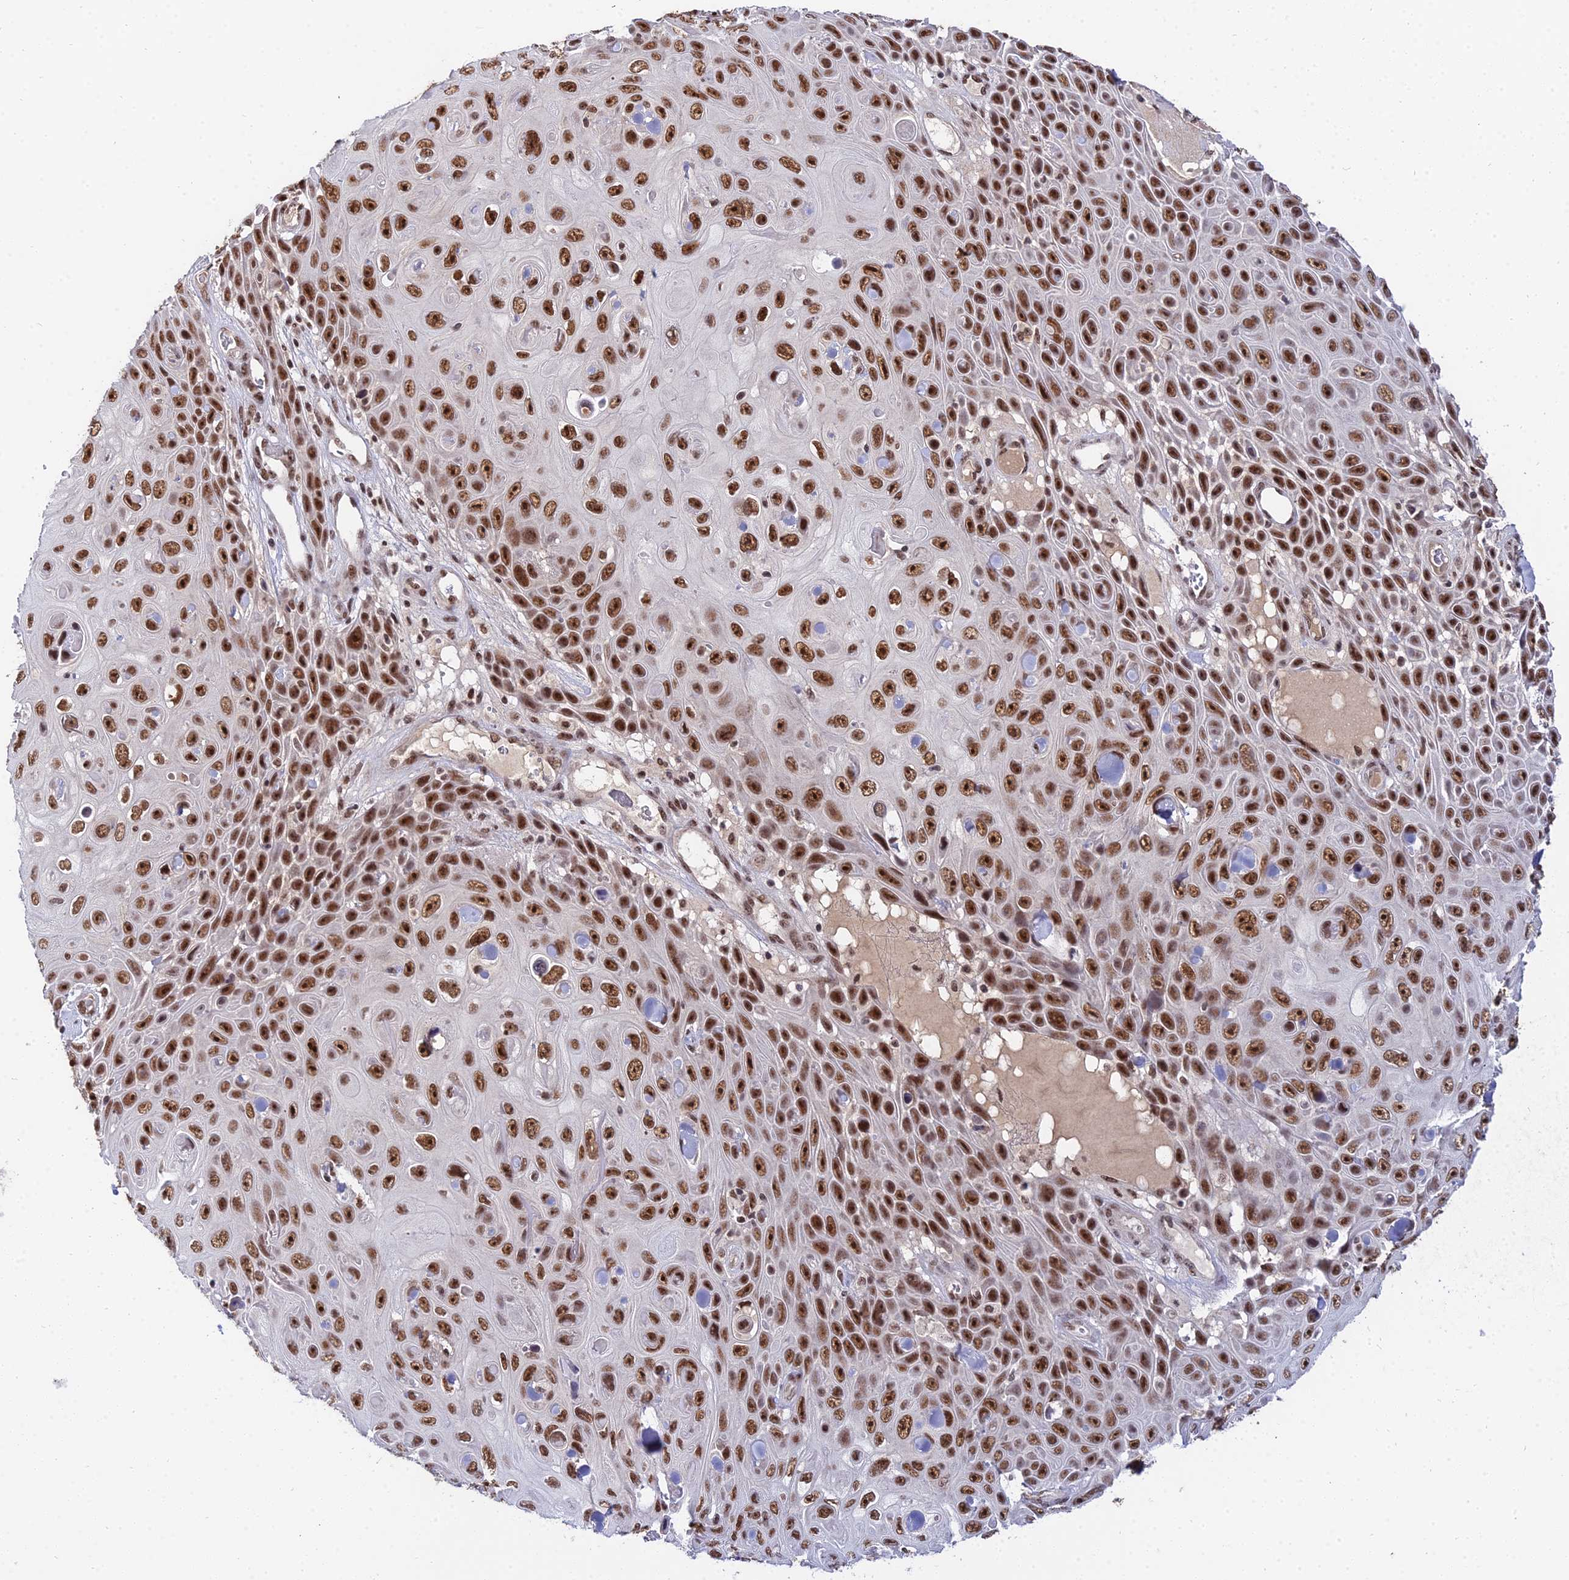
{"staining": {"intensity": "strong", "quantity": ">75%", "location": "nuclear"}, "tissue": "skin cancer", "cell_type": "Tumor cells", "image_type": "cancer", "snomed": [{"axis": "morphology", "description": "Squamous cell carcinoma, NOS"}, {"axis": "topography", "description": "Skin"}], "caption": "Immunohistochemistry of human skin squamous cell carcinoma shows high levels of strong nuclear staining in approximately >75% of tumor cells.", "gene": "EXOSC3", "patient": {"sex": "male", "age": 82}}